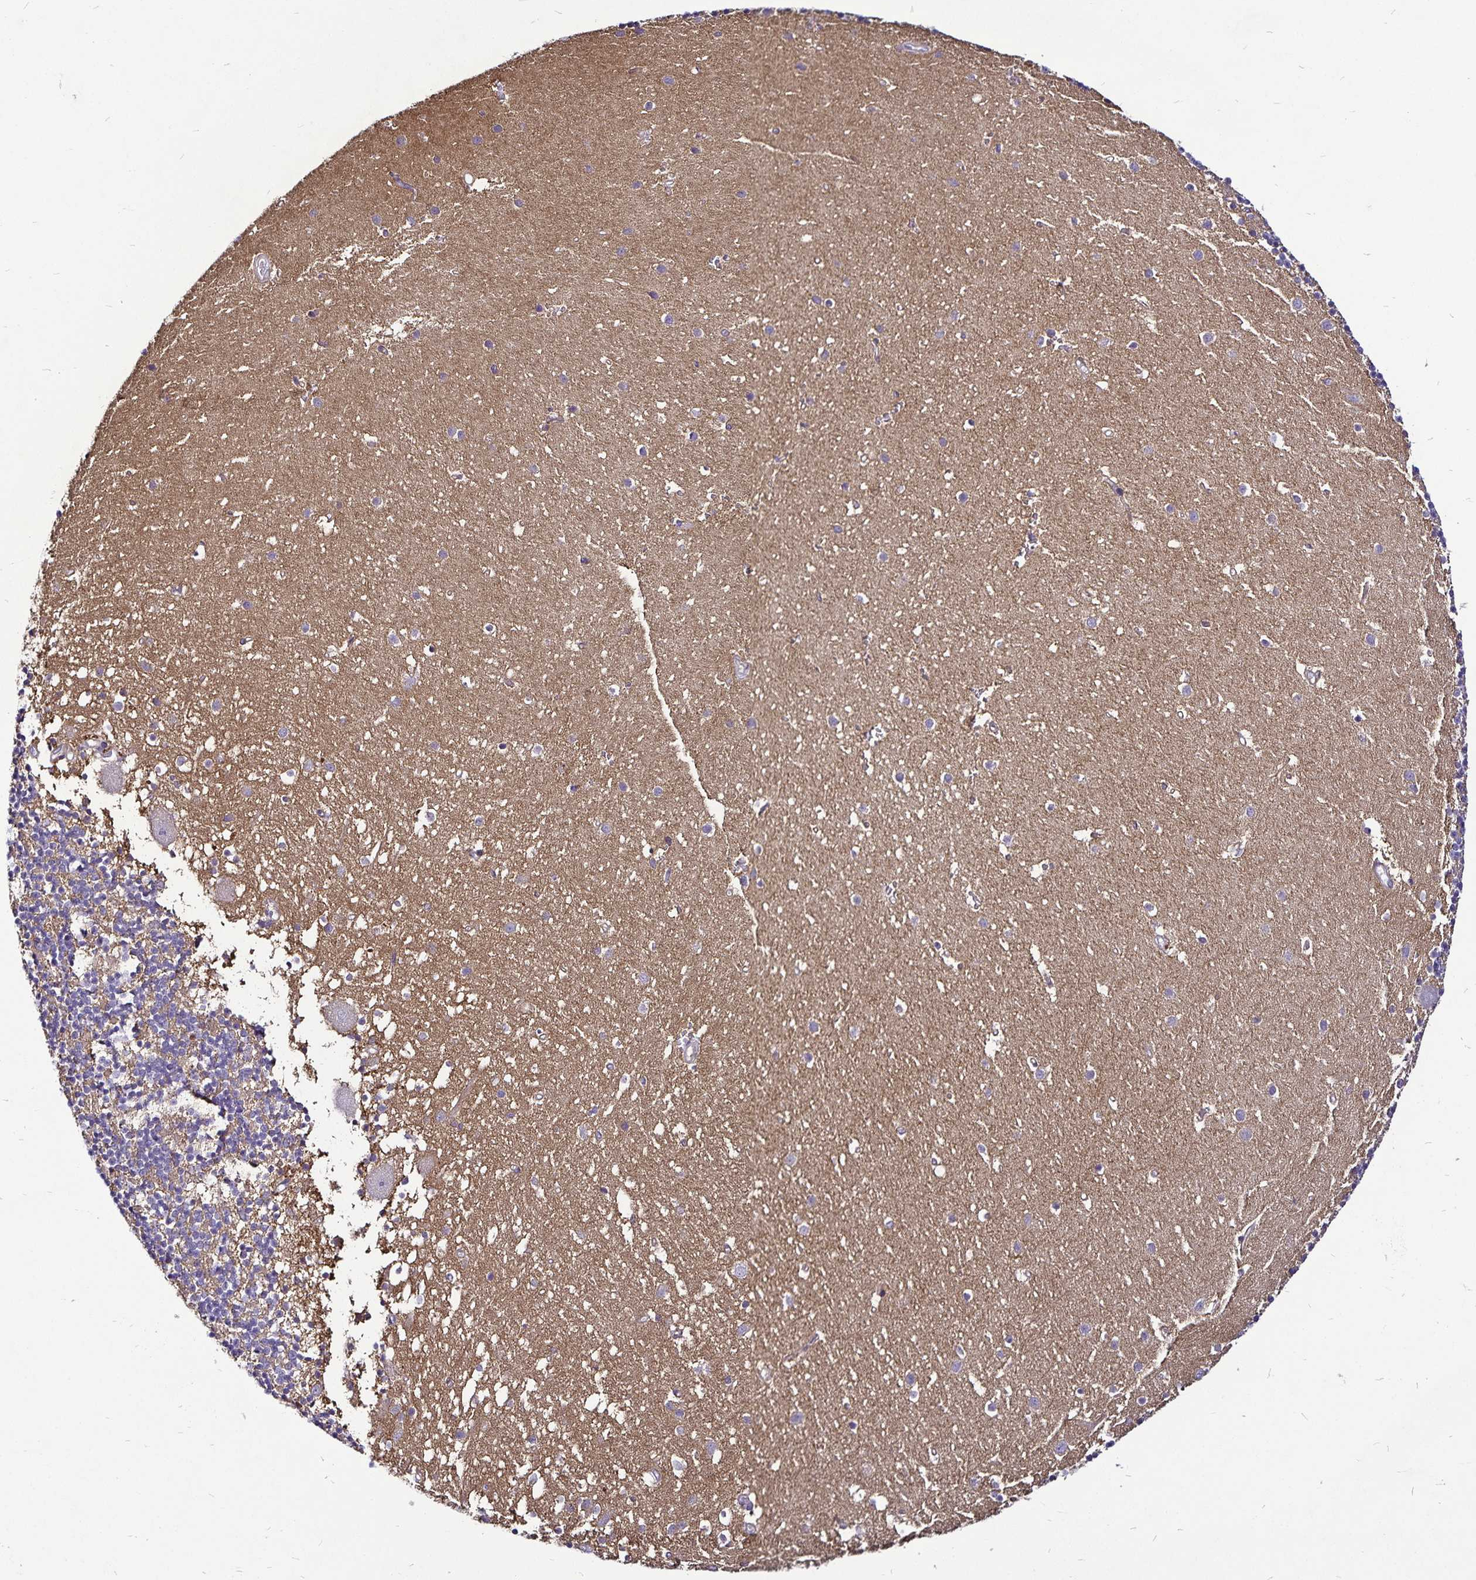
{"staining": {"intensity": "negative", "quantity": "none", "location": "none"}, "tissue": "cerebellum", "cell_type": "Cells in granular layer", "image_type": "normal", "snomed": [{"axis": "morphology", "description": "Normal tissue, NOS"}, {"axis": "topography", "description": "Cerebellum"}], "caption": "Immunohistochemical staining of normal cerebellum shows no significant staining in cells in granular layer.", "gene": "GNG12", "patient": {"sex": "male", "age": 54}}